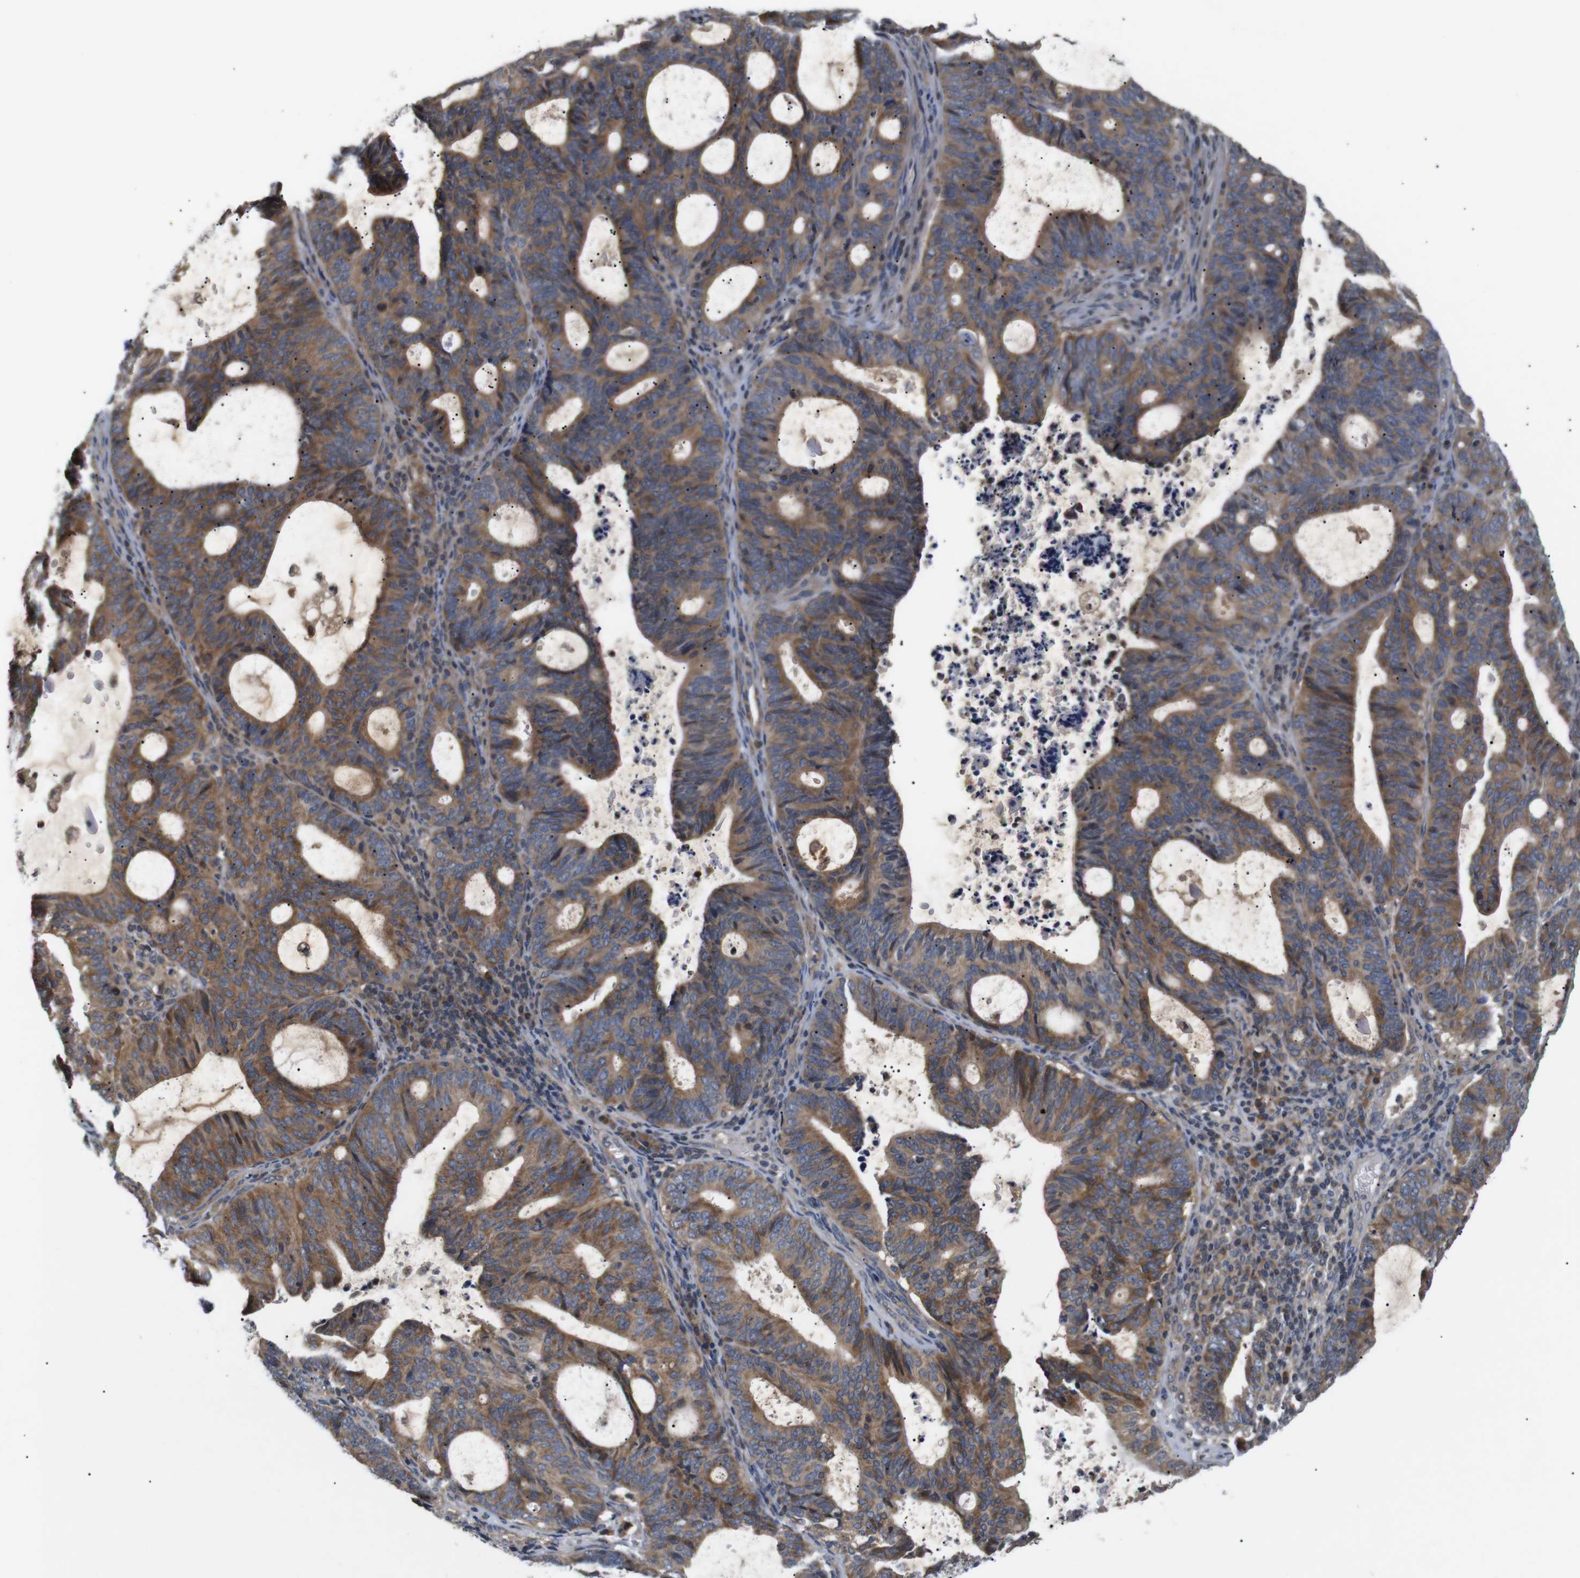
{"staining": {"intensity": "moderate", "quantity": ">75%", "location": "cytoplasmic/membranous"}, "tissue": "endometrial cancer", "cell_type": "Tumor cells", "image_type": "cancer", "snomed": [{"axis": "morphology", "description": "Adenocarcinoma, NOS"}, {"axis": "topography", "description": "Uterus"}], "caption": "A micrograph of human endometrial cancer stained for a protein demonstrates moderate cytoplasmic/membranous brown staining in tumor cells. (DAB = brown stain, brightfield microscopy at high magnification).", "gene": "RIPK1", "patient": {"sex": "female", "age": 83}}